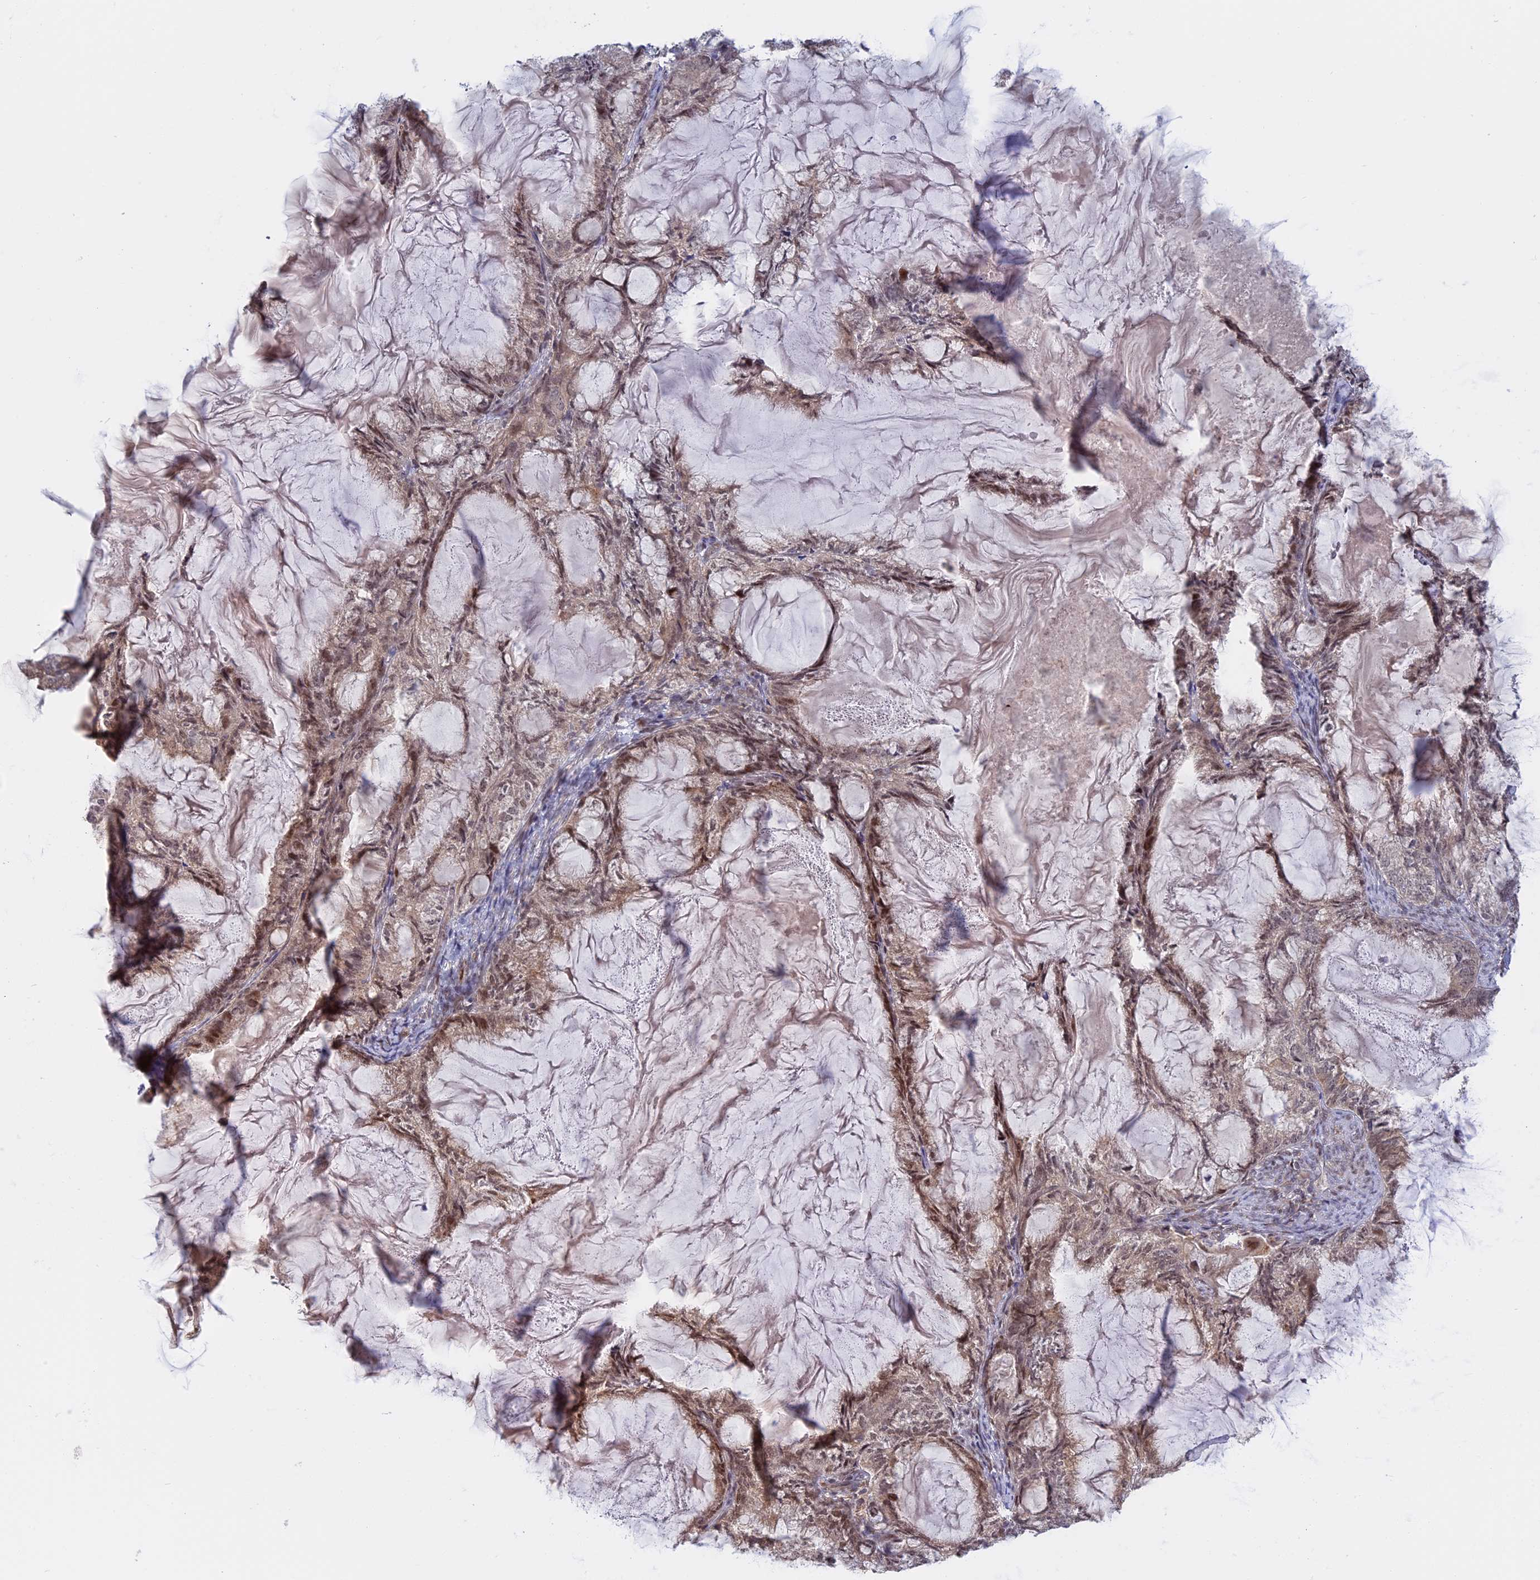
{"staining": {"intensity": "weak", "quantity": ">75%", "location": "nuclear"}, "tissue": "endometrial cancer", "cell_type": "Tumor cells", "image_type": "cancer", "snomed": [{"axis": "morphology", "description": "Adenocarcinoma, NOS"}, {"axis": "topography", "description": "Endometrium"}], "caption": "A photomicrograph of human adenocarcinoma (endometrial) stained for a protein displays weak nuclear brown staining in tumor cells.", "gene": "GSKIP", "patient": {"sex": "female", "age": 86}}